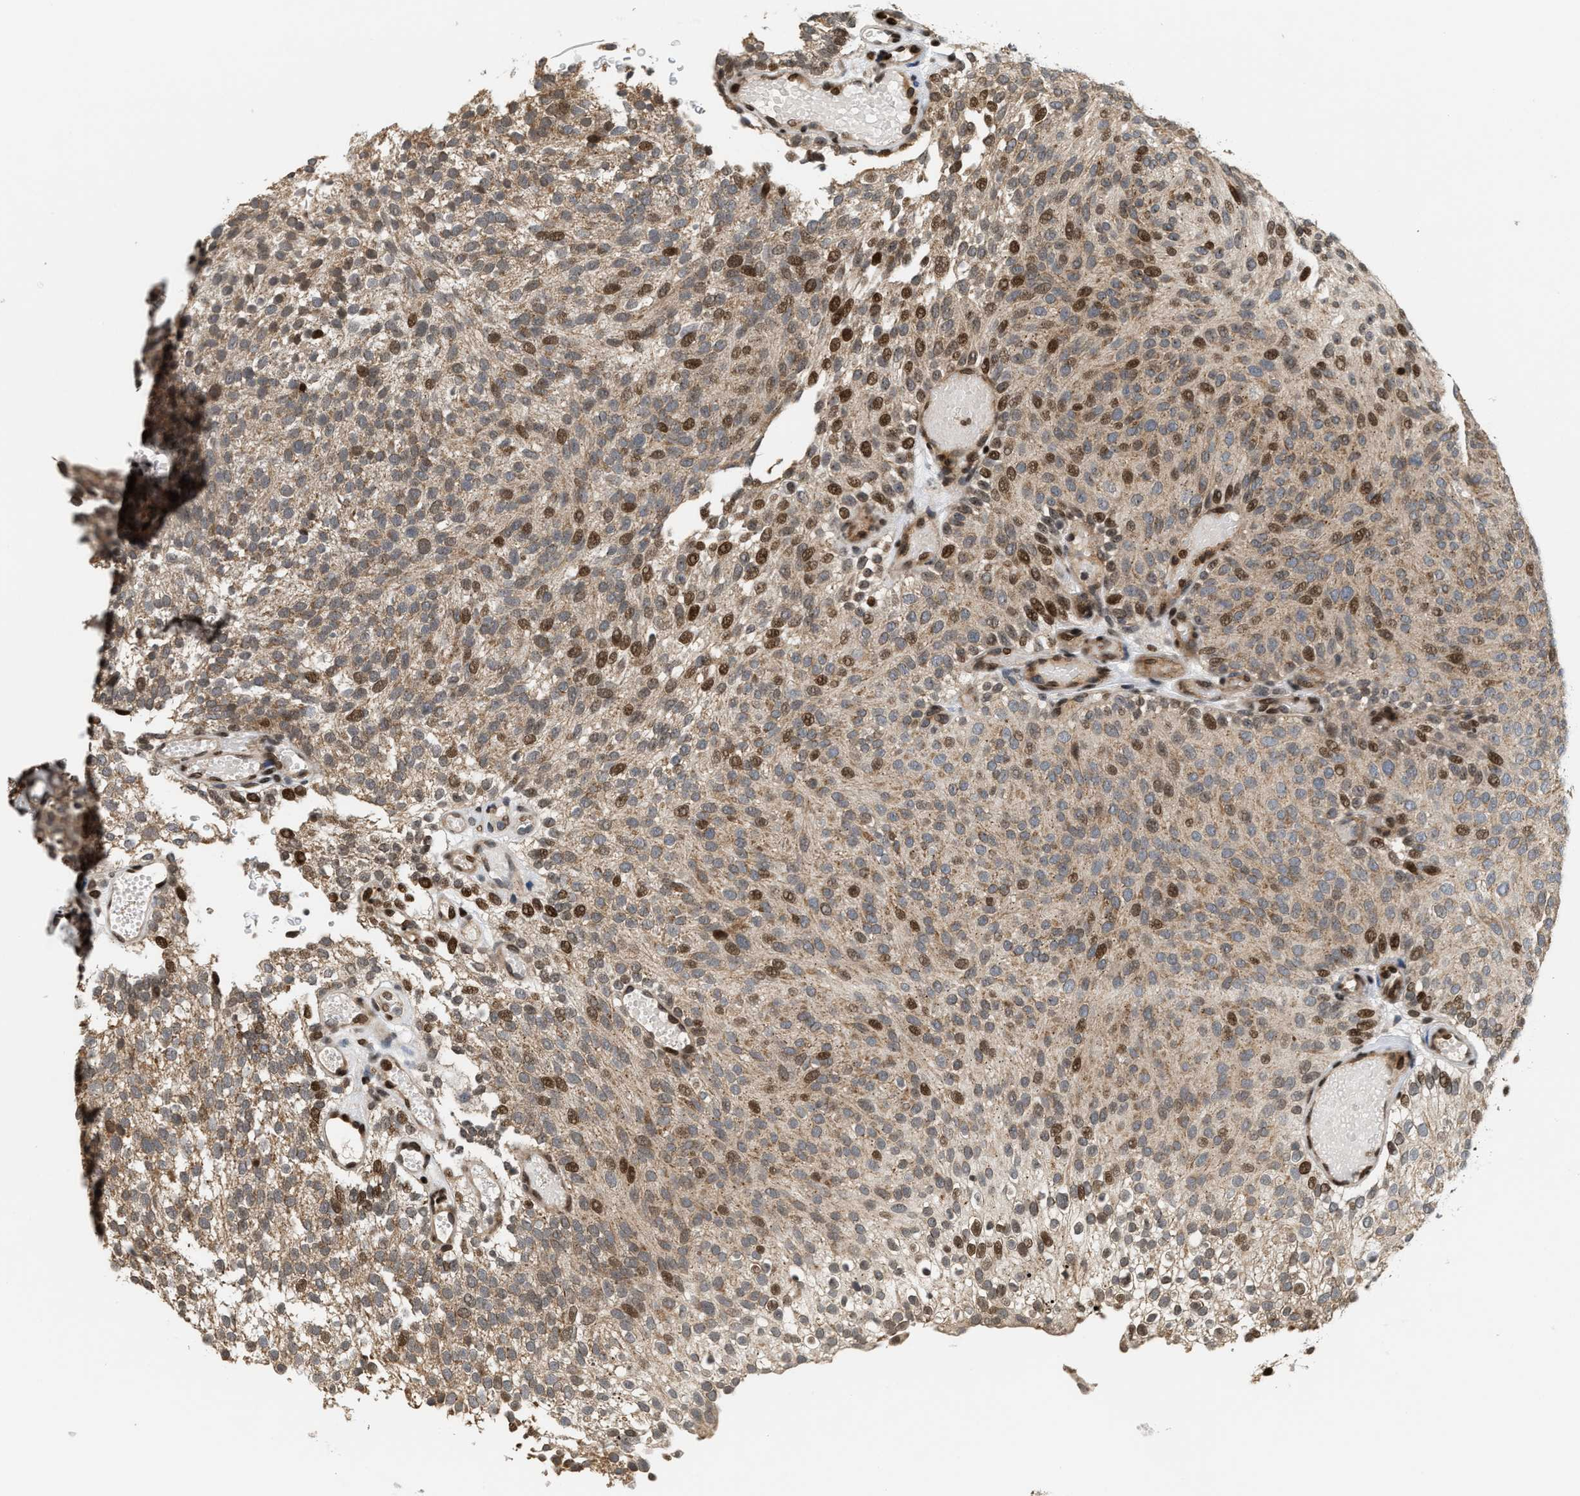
{"staining": {"intensity": "moderate", "quantity": ">75%", "location": "cytoplasmic/membranous,nuclear"}, "tissue": "urothelial cancer", "cell_type": "Tumor cells", "image_type": "cancer", "snomed": [{"axis": "morphology", "description": "Urothelial carcinoma, Low grade"}, {"axis": "topography", "description": "Urinary bladder"}], "caption": "About >75% of tumor cells in urothelial cancer display moderate cytoplasmic/membranous and nuclear protein expression as visualized by brown immunohistochemical staining.", "gene": "PDZD2", "patient": {"sex": "male", "age": 78}}